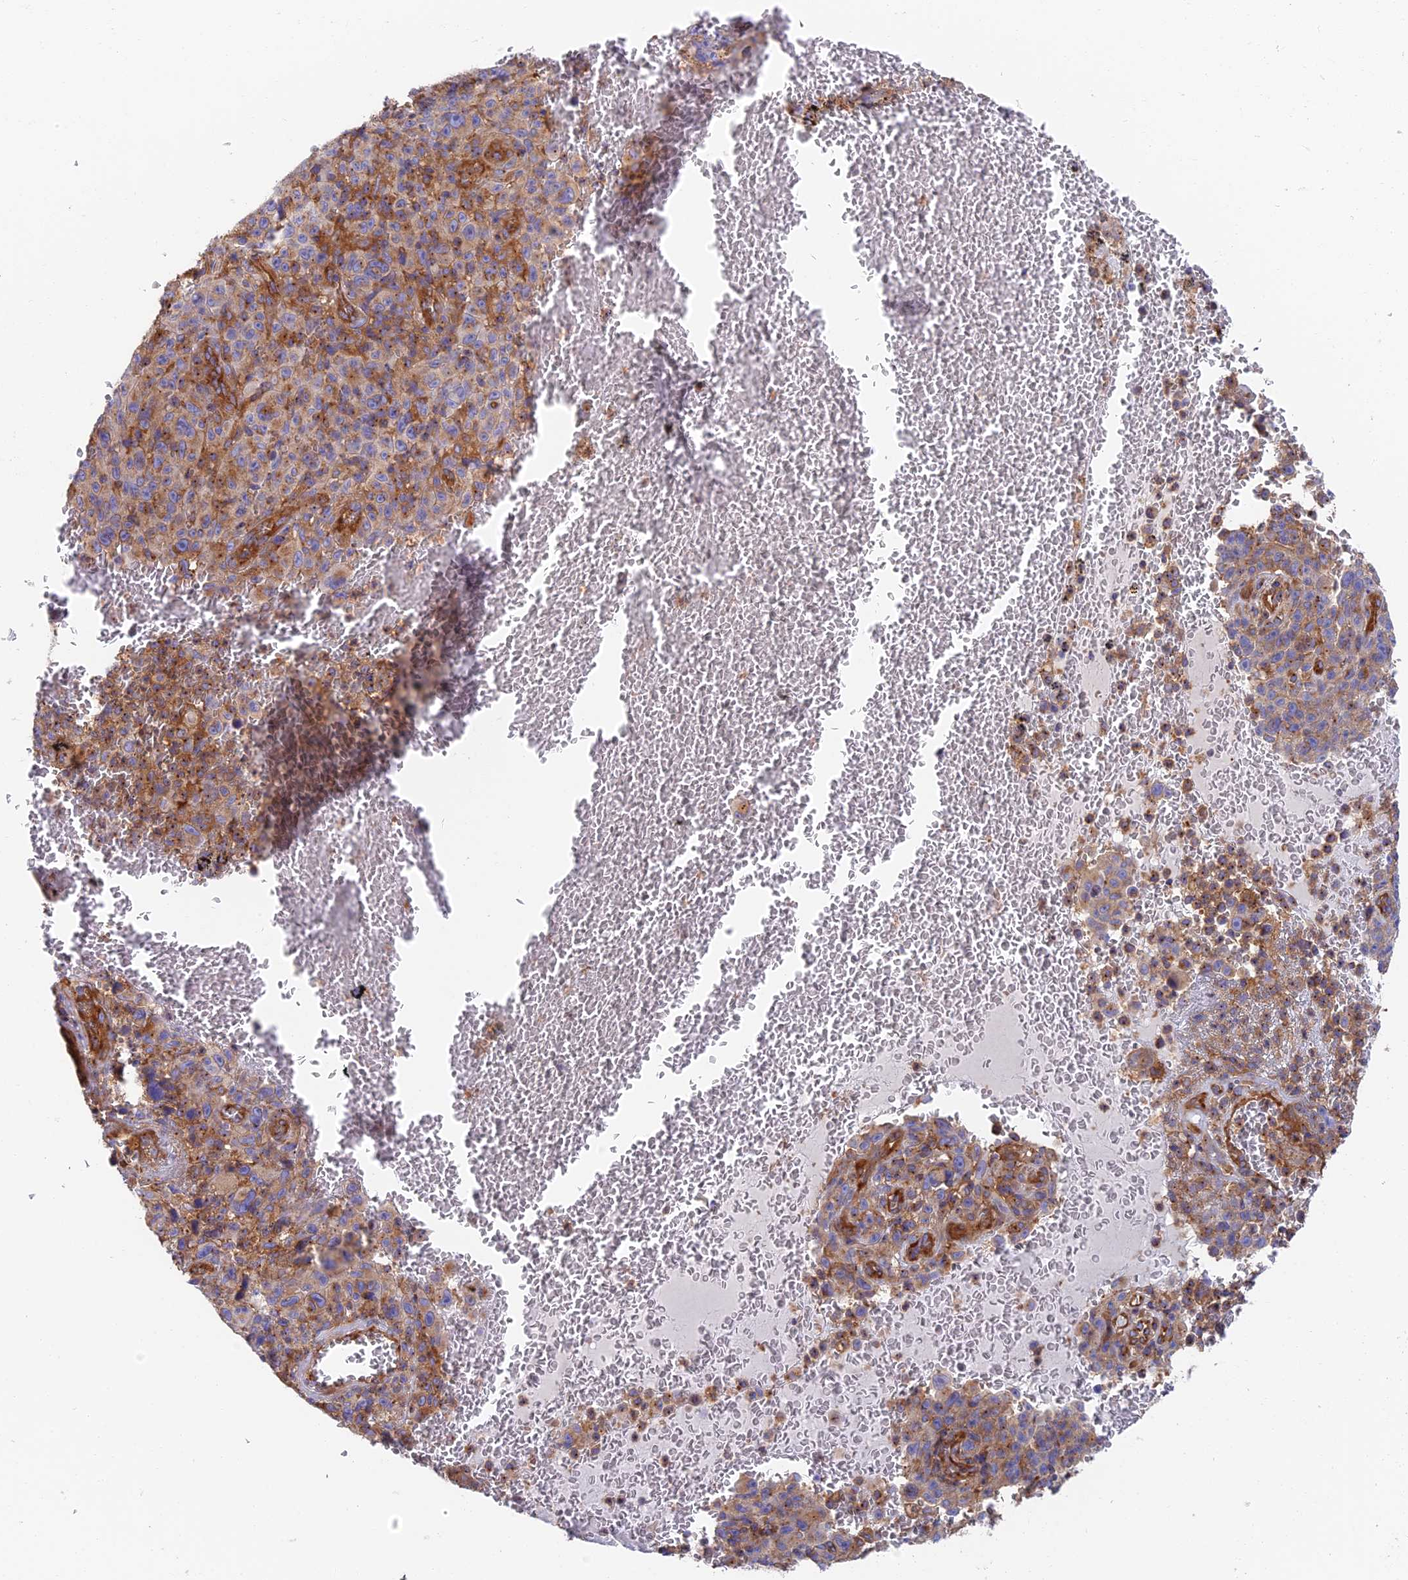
{"staining": {"intensity": "weak", "quantity": "25%-75%", "location": "cytoplasmic/membranous"}, "tissue": "melanoma", "cell_type": "Tumor cells", "image_type": "cancer", "snomed": [{"axis": "morphology", "description": "Malignant melanoma, NOS"}, {"axis": "topography", "description": "Skin"}], "caption": "This image exhibits IHC staining of human malignant melanoma, with low weak cytoplasmic/membranous expression in about 25%-75% of tumor cells.", "gene": "DCTN2", "patient": {"sex": "female", "age": 82}}